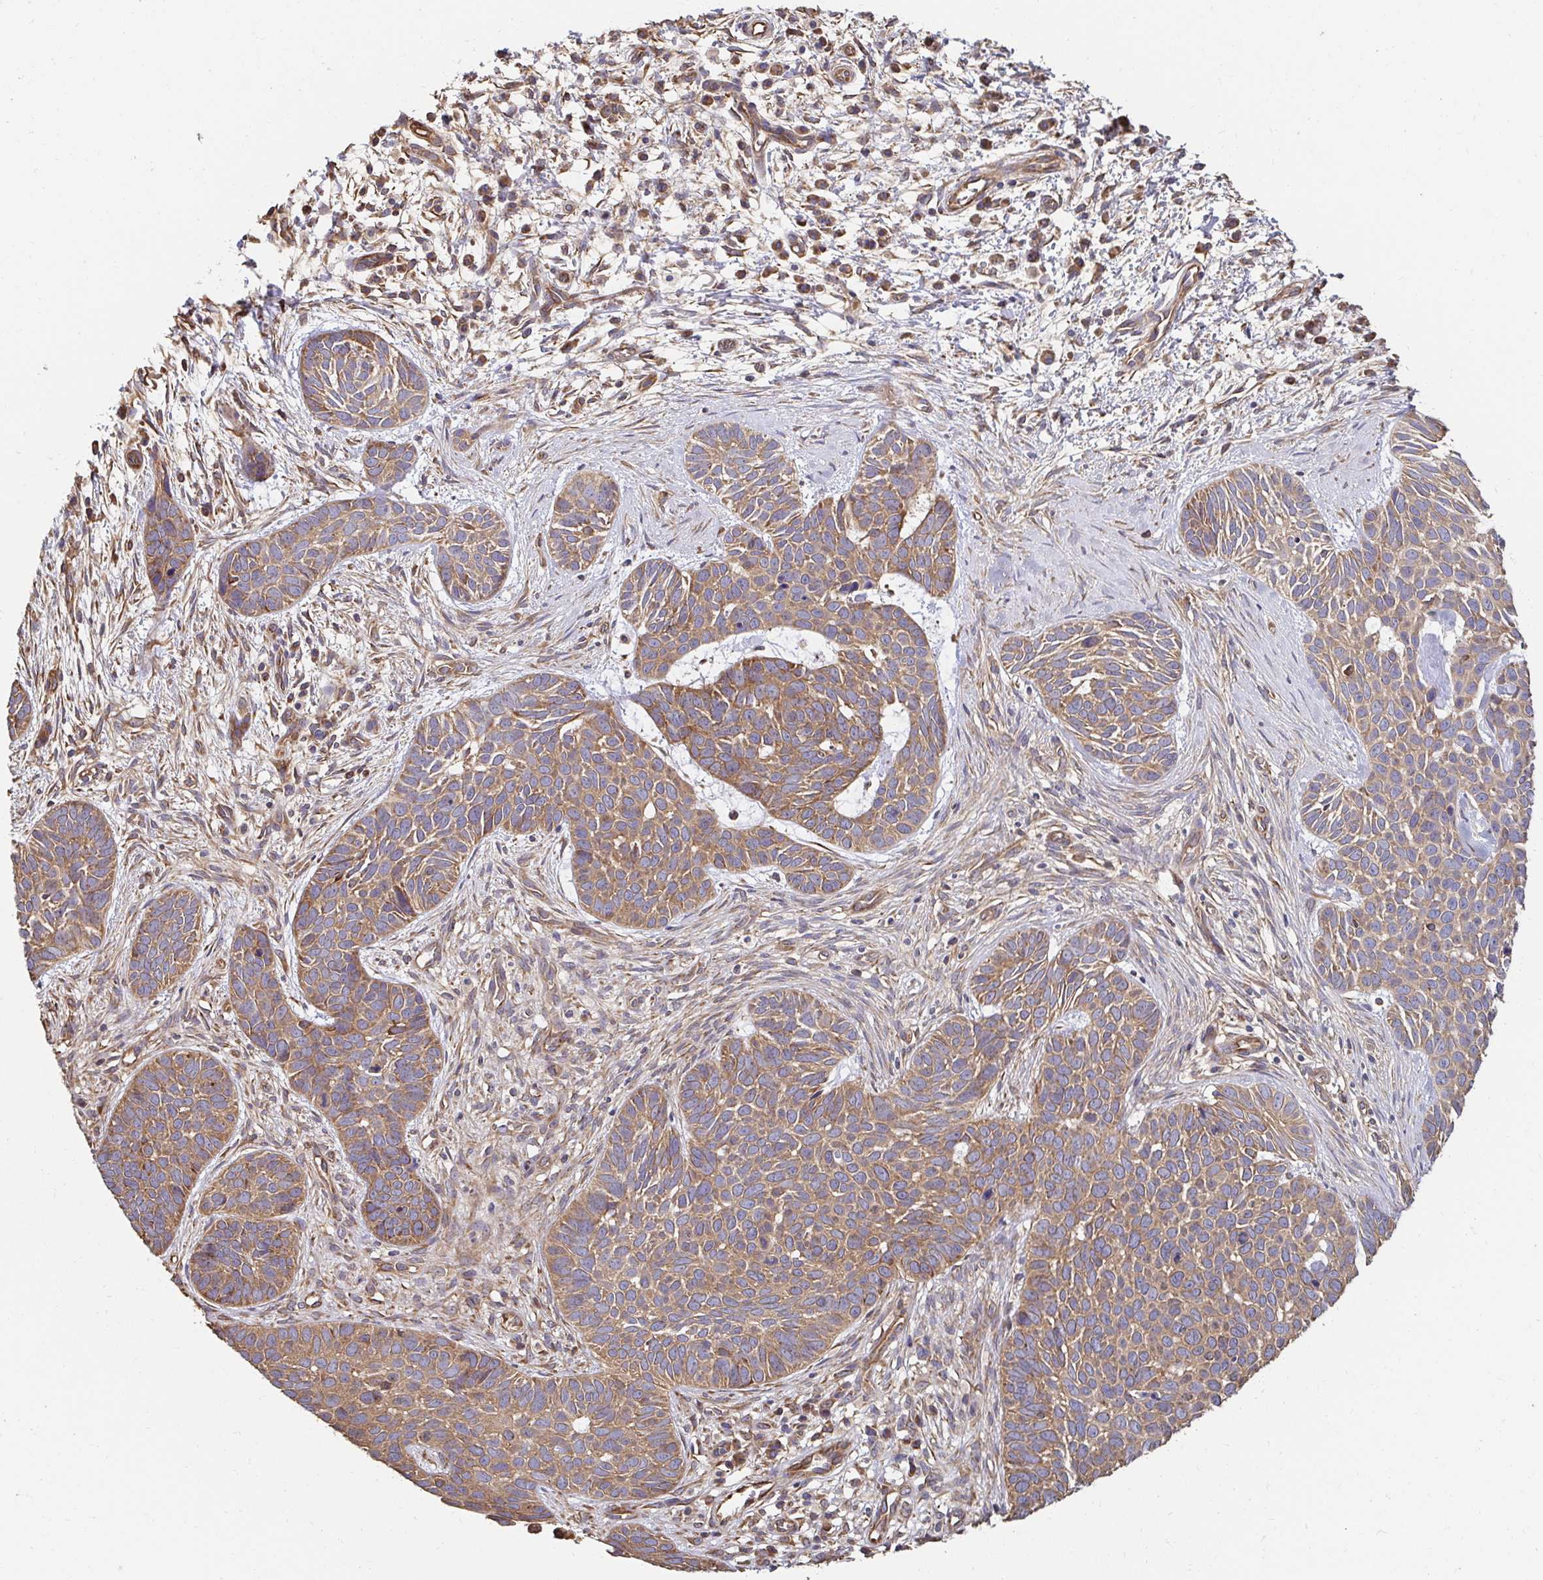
{"staining": {"intensity": "moderate", "quantity": ">75%", "location": "cytoplasmic/membranous"}, "tissue": "skin cancer", "cell_type": "Tumor cells", "image_type": "cancer", "snomed": [{"axis": "morphology", "description": "Basal cell carcinoma"}, {"axis": "topography", "description": "Skin"}], "caption": "A high-resolution micrograph shows immunohistochemistry (IHC) staining of basal cell carcinoma (skin), which reveals moderate cytoplasmic/membranous positivity in about >75% of tumor cells. (DAB = brown stain, brightfield microscopy at high magnification).", "gene": "APBB1", "patient": {"sex": "male", "age": 69}}